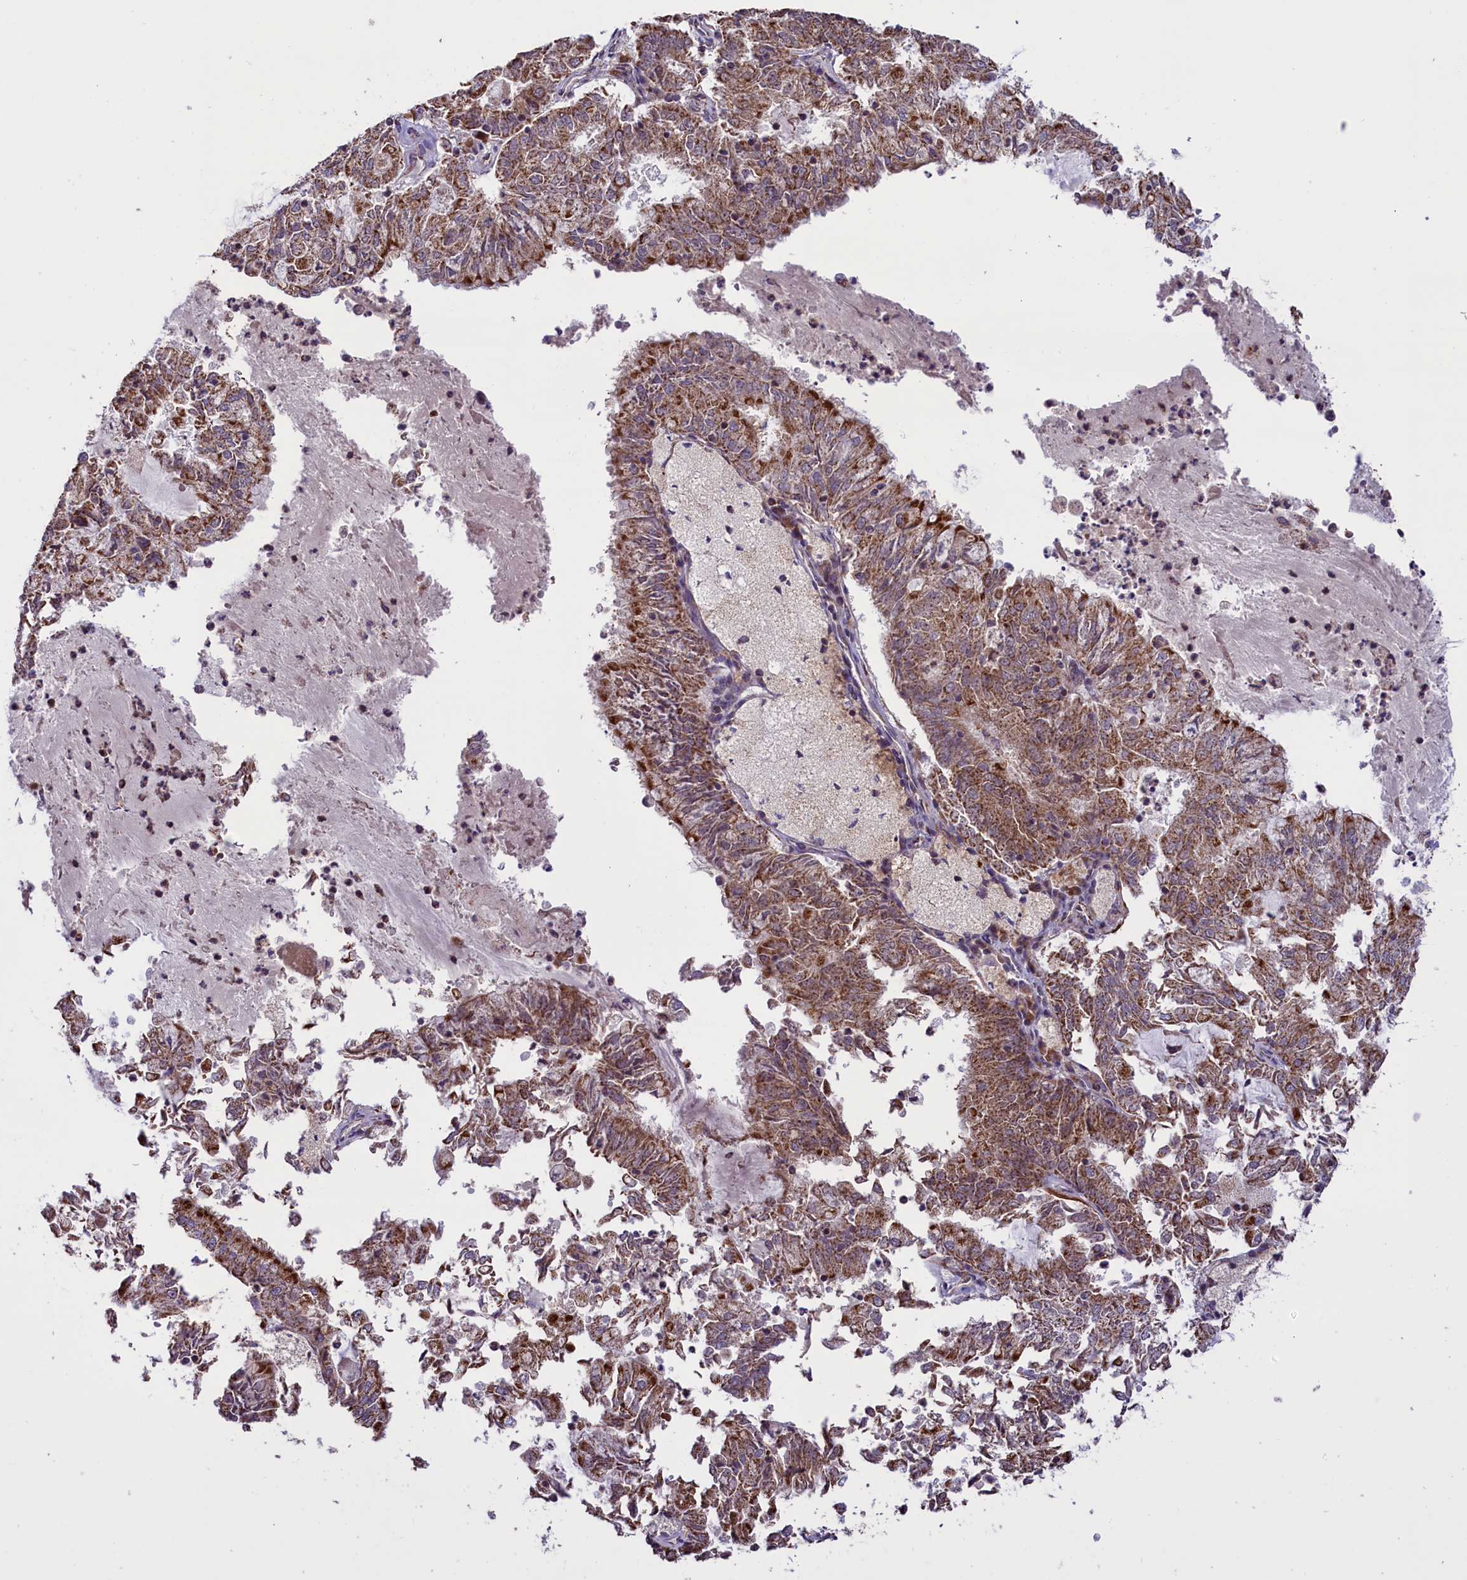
{"staining": {"intensity": "moderate", "quantity": ">75%", "location": "cytoplasmic/membranous"}, "tissue": "endometrial cancer", "cell_type": "Tumor cells", "image_type": "cancer", "snomed": [{"axis": "morphology", "description": "Adenocarcinoma, NOS"}, {"axis": "topography", "description": "Endometrium"}], "caption": "Protein staining of endometrial cancer (adenocarcinoma) tissue demonstrates moderate cytoplasmic/membranous positivity in approximately >75% of tumor cells.", "gene": "GLRX5", "patient": {"sex": "female", "age": 57}}